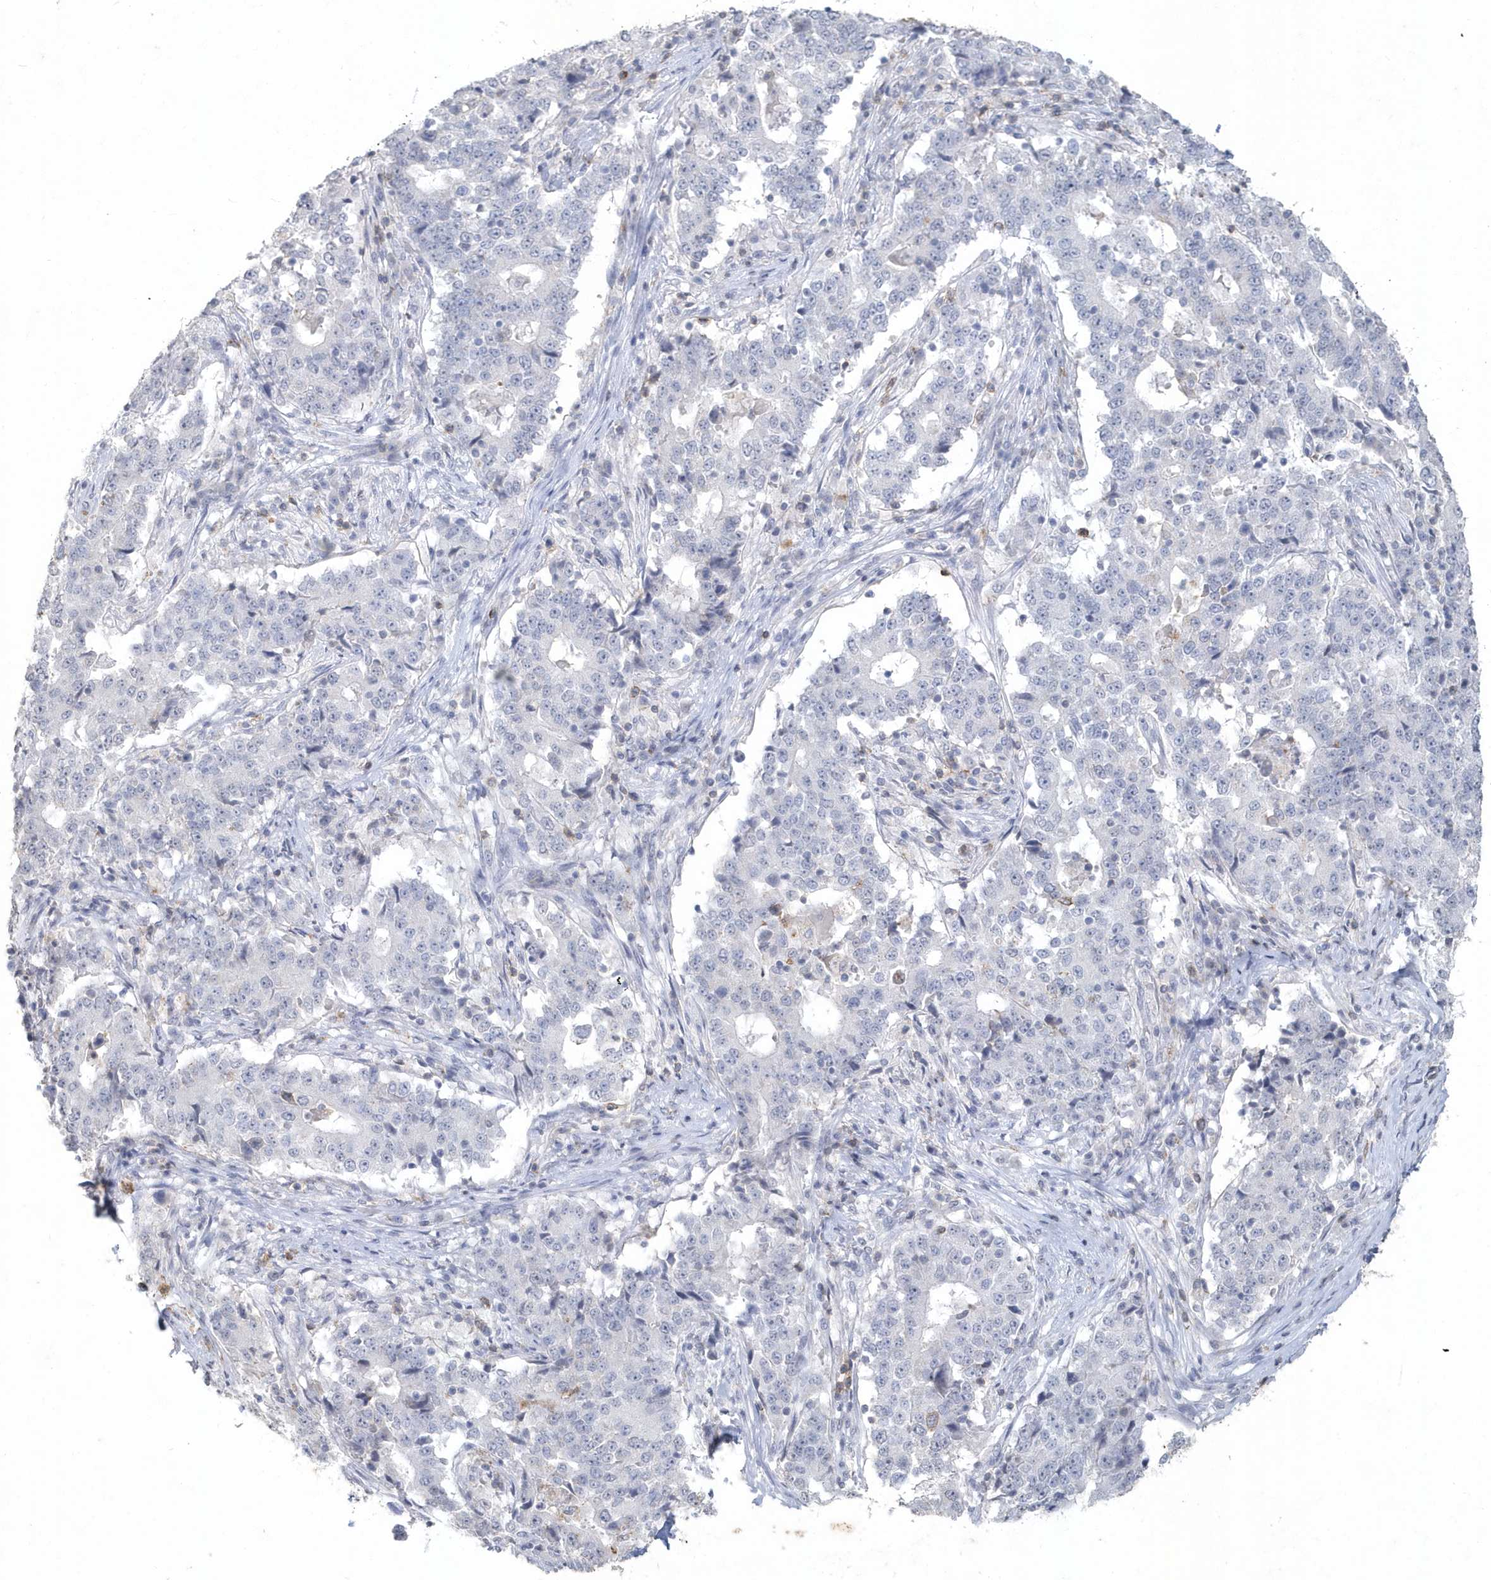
{"staining": {"intensity": "negative", "quantity": "none", "location": "none"}, "tissue": "stomach cancer", "cell_type": "Tumor cells", "image_type": "cancer", "snomed": [{"axis": "morphology", "description": "Adenocarcinoma, NOS"}, {"axis": "topography", "description": "Stomach"}], "caption": "Immunohistochemistry of human stomach cancer shows no staining in tumor cells.", "gene": "PDCD1", "patient": {"sex": "male", "age": 59}}